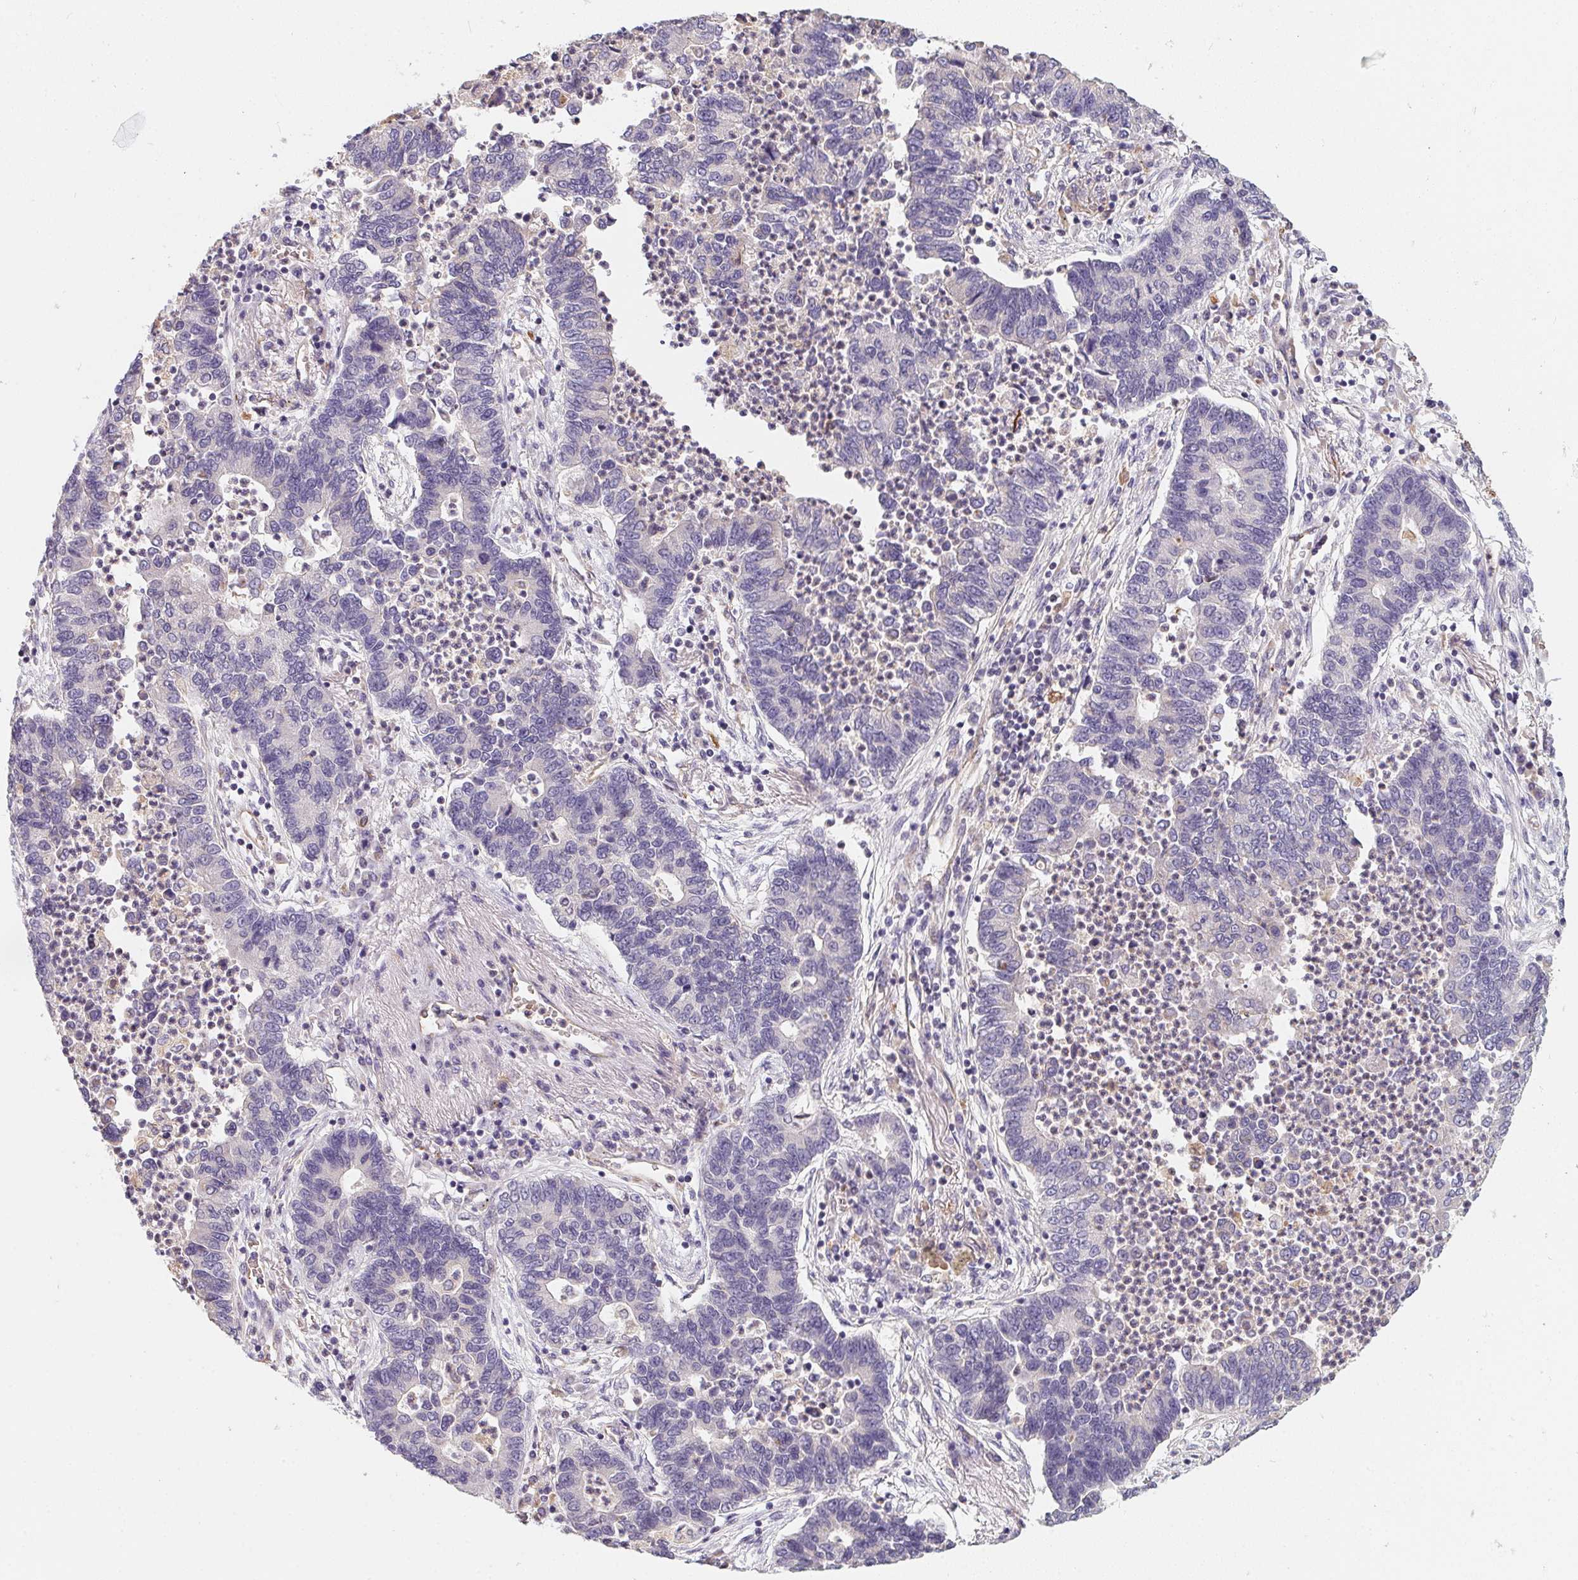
{"staining": {"intensity": "negative", "quantity": "none", "location": "none"}, "tissue": "lung cancer", "cell_type": "Tumor cells", "image_type": "cancer", "snomed": [{"axis": "morphology", "description": "Adenocarcinoma, NOS"}, {"axis": "topography", "description": "Lung"}], "caption": "Tumor cells show no significant protein expression in lung cancer. The staining is performed using DAB (3,3'-diaminobenzidine) brown chromogen with nuclei counter-stained in using hematoxylin.", "gene": "TBKBP1", "patient": {"sex": "female", "age": 57}}